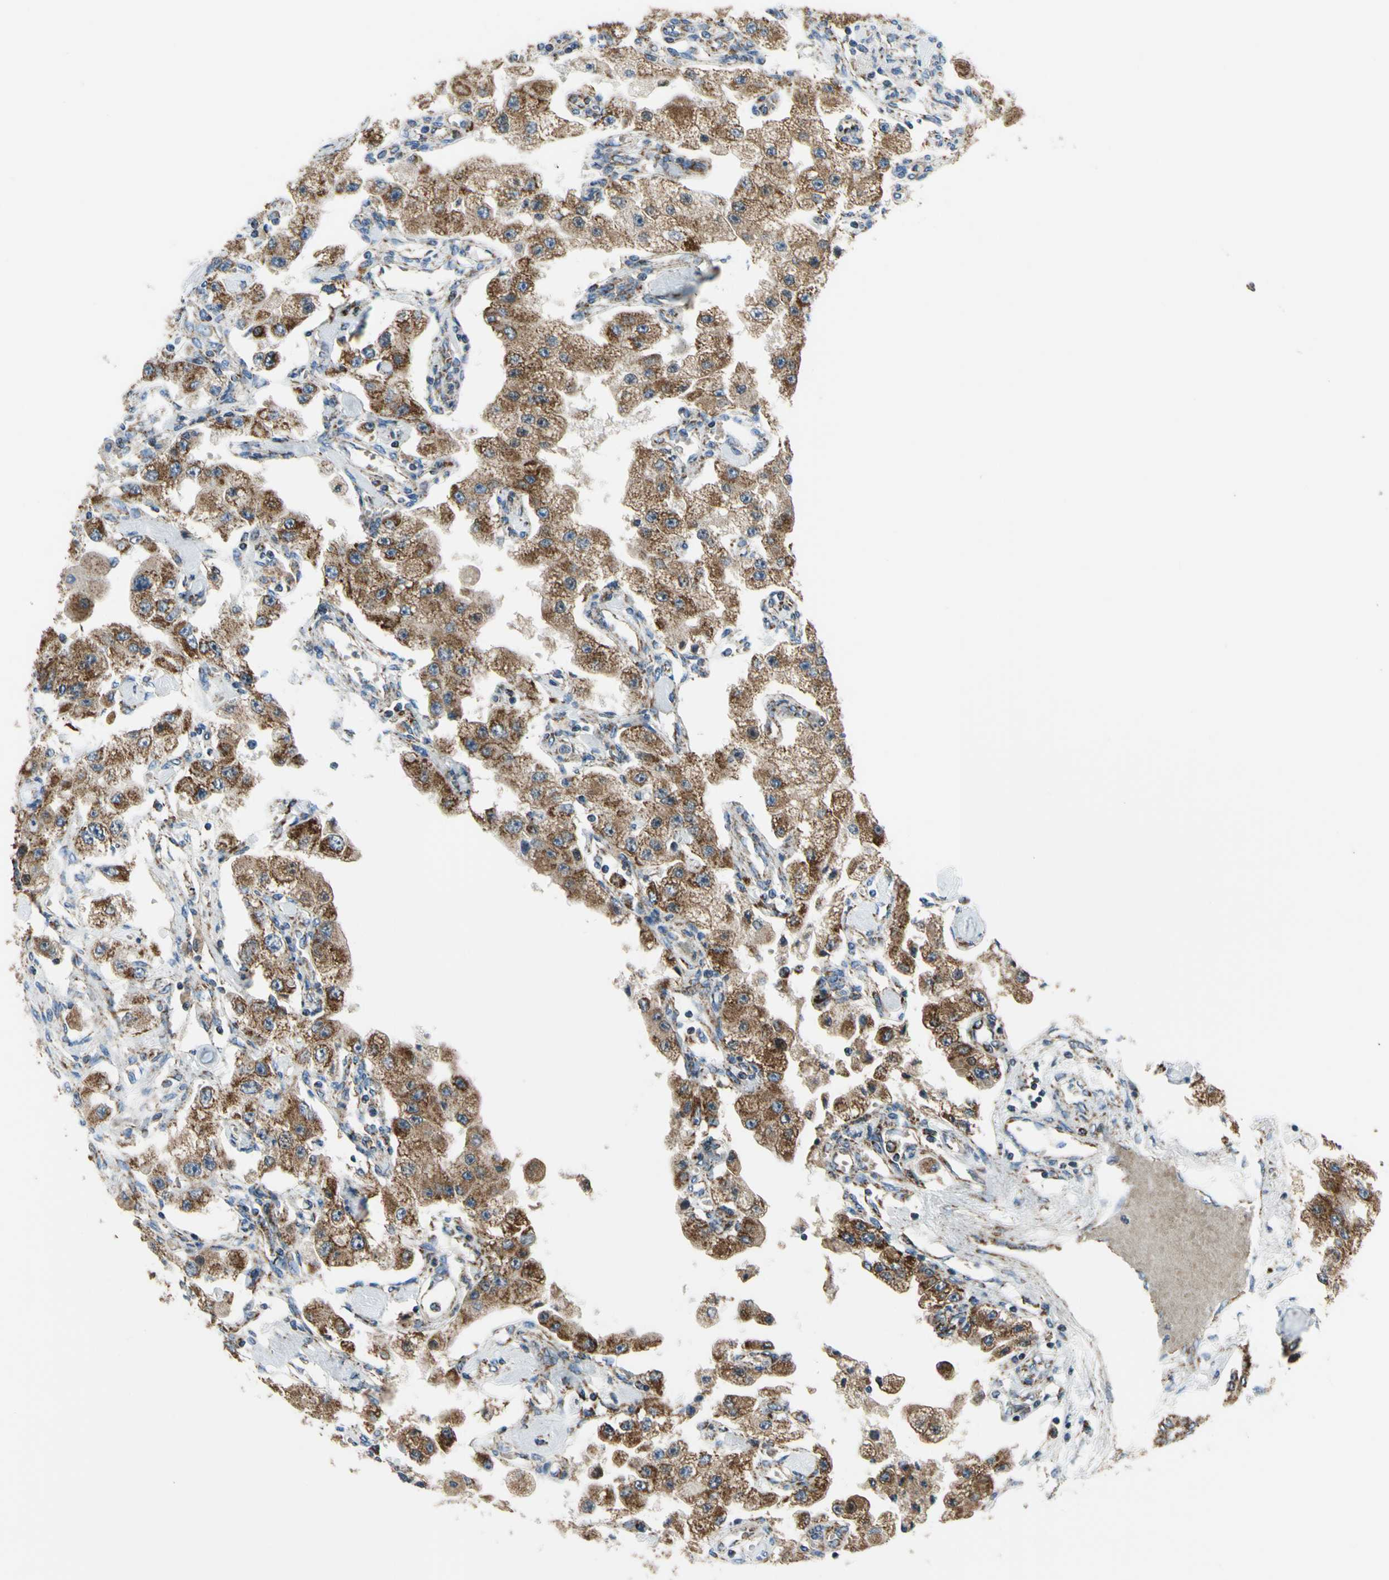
{"staining": {"intensity": "moderate", "quantity": ">75%", "location": "cytoplasmic/membranous"}, "tissue": "carcinoid", "cell_type": "Tumor cells", "image_type": "cancer", "snomed": [{"axis": "morphology", "description": "Carcinoid, malignant, NOS"}, {"axis": "topography", "description": "Pancreas"}], "caption": "Human malignant carcinoid stained with a brown dye demonstrates moderate cytoplasmic/membranous positive expression in approximately >75% of tumor cells.", "gene": "MAVS", "patient": {"sex": "male", "age": 41}}